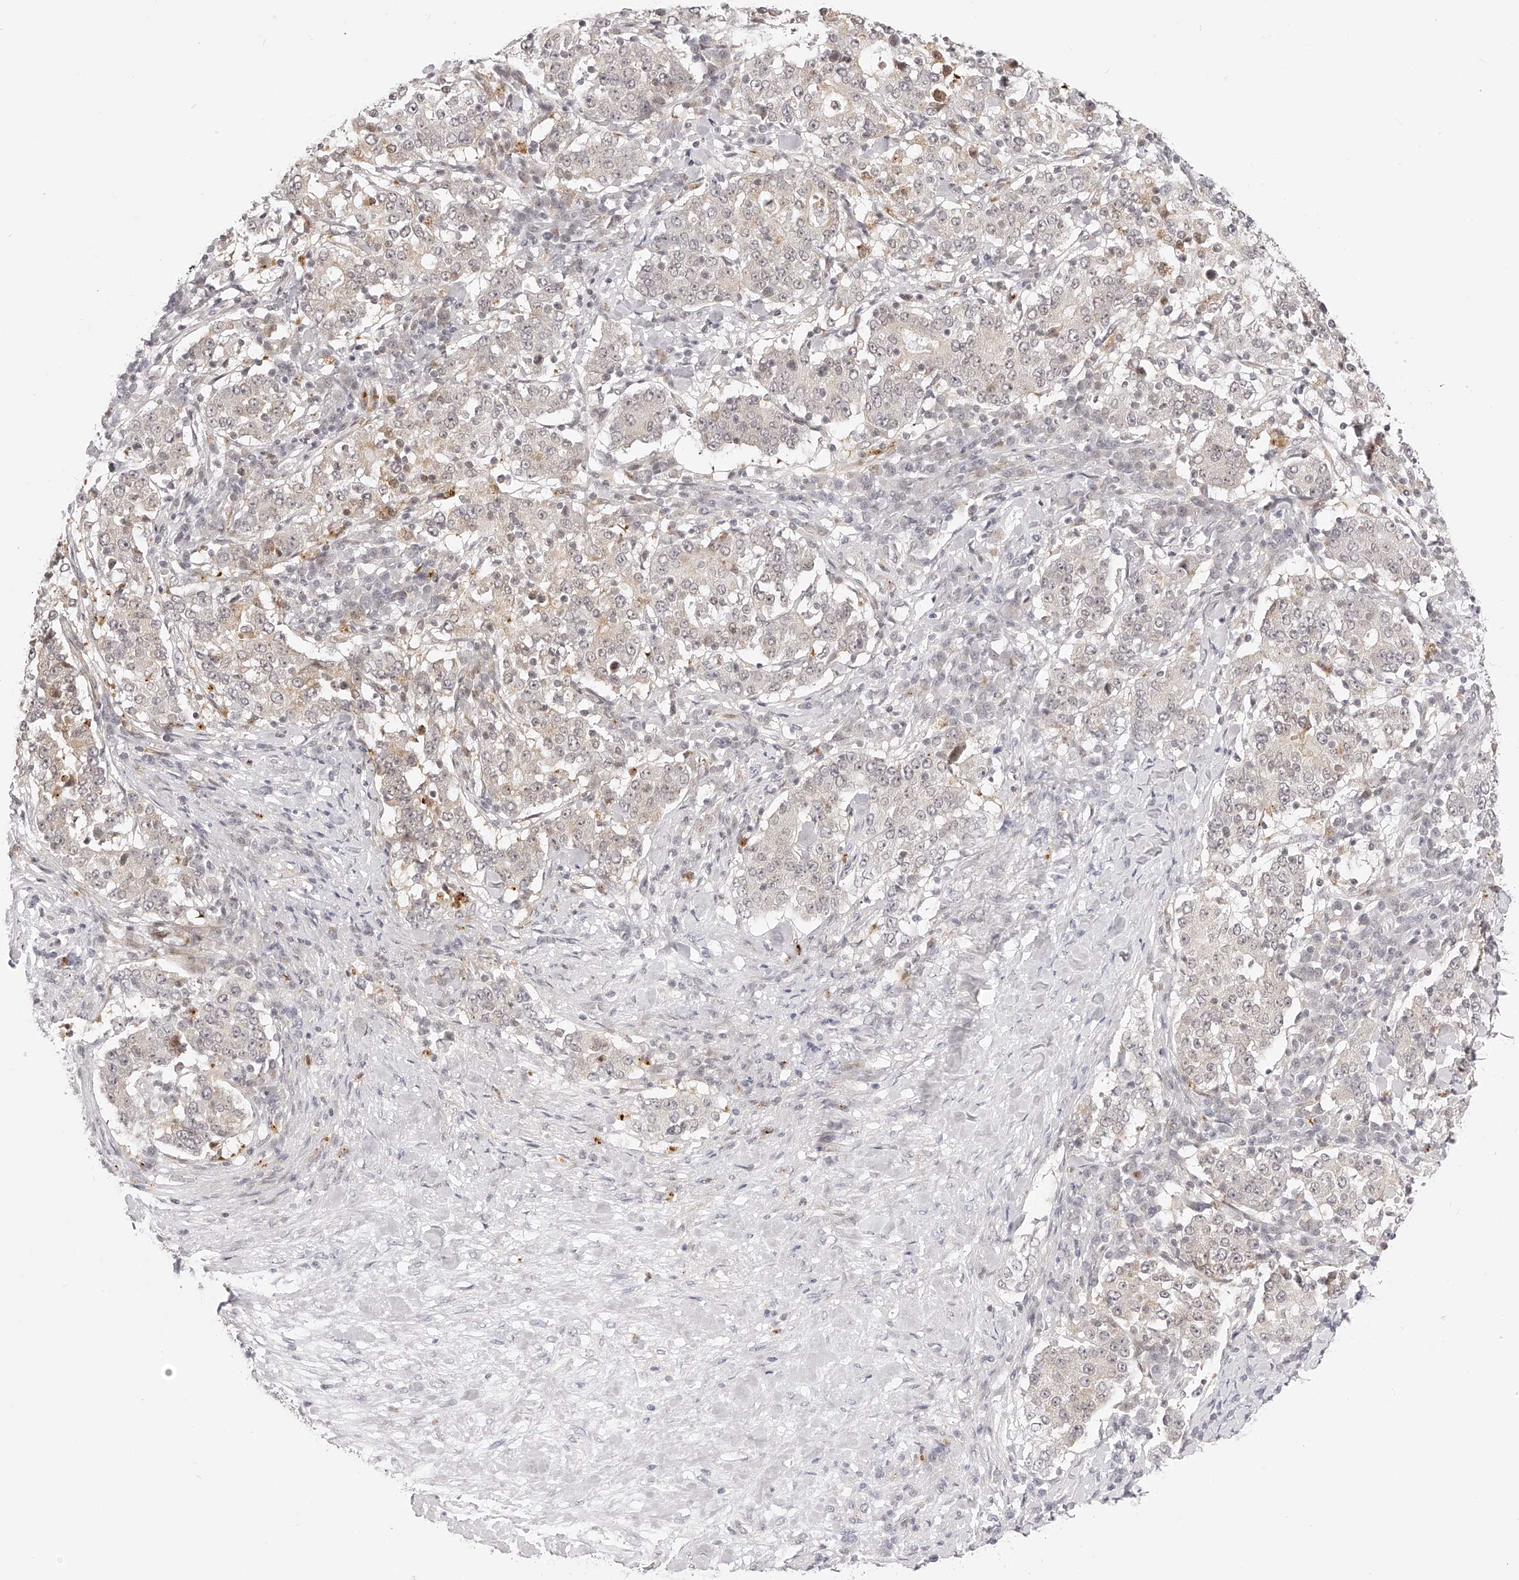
{"staining": {"intensity": "weak", "quantity": "<25%", "location": "cytoplasmic/membranous"}, "tissue": "stomach cancer", "cell_type": "Tumor cells", "image_type": "cancer", "snomed": [{"axis": "morphology", "description": "Adenocarcinoma, NOS"}, {"axis": "topography", "description": "Stomach"}], "caption": "An immunohistochemistry image of adenocarcinoma (stomach) is shown. There is no staining in tumor cells of adenocarcinoma (stomach). The staining is performed using DAB (3,3'-diaminobenzidine) brown chromogen with nuclei counter-stained in using hematoxylin.", "gene": "PLEKHG1", "patient": {"sex": "male", "age": 59}}